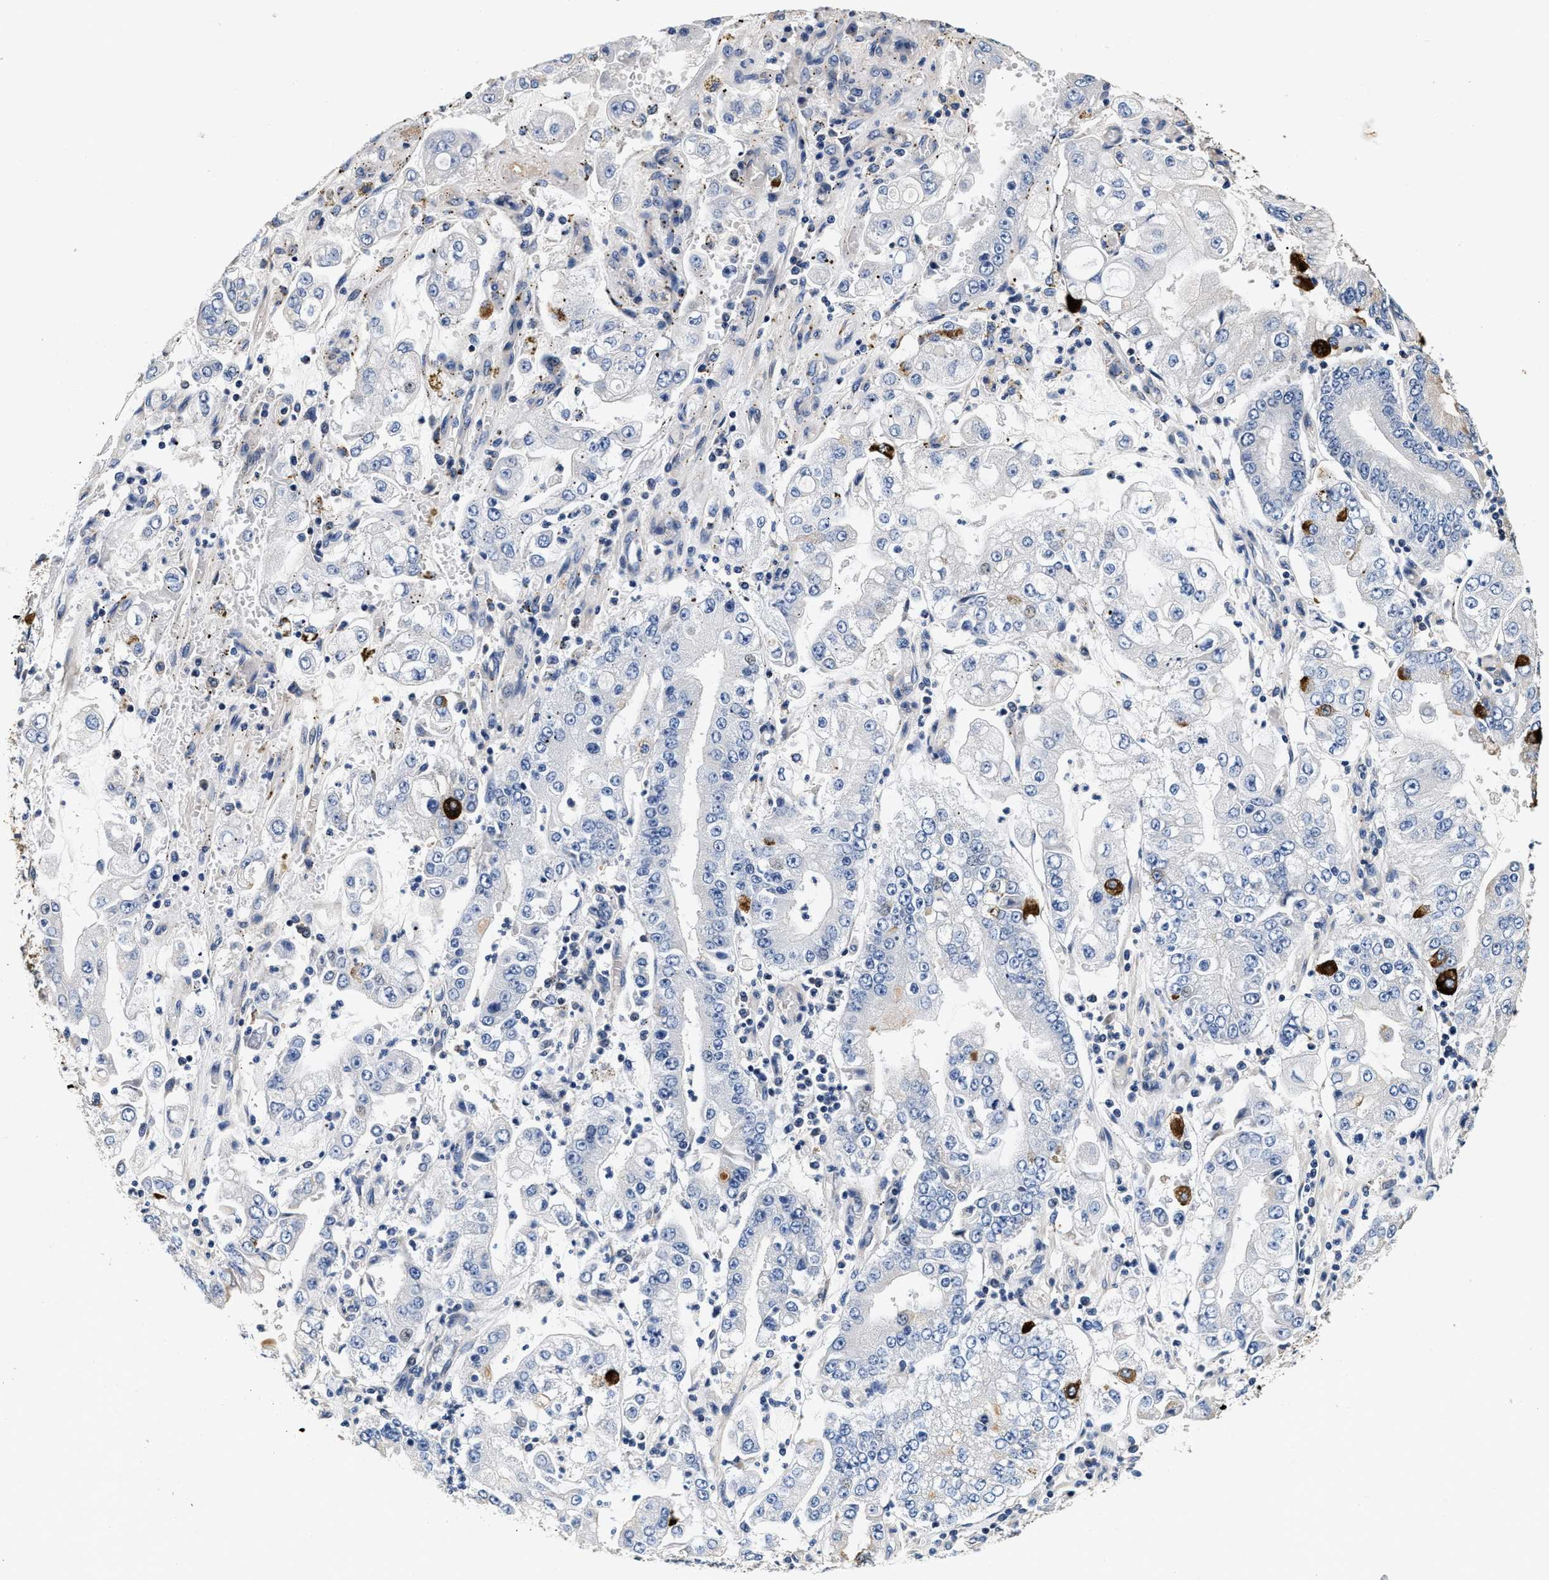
{"staining": {"intensity": "negative", "quantity": "none", "location": "none"}, "tissue": "stomach cancer", "cell_type": "Tumor cells", "image_type": "cancer", "snomed": [{"axis": "morphology", "description": "Adenocarcinoma, NOS"}, {"axis": "topography", "description": "Stomach"}], "caption": "High magnification brightfield microscopy of adenocarcinoma (stomach) stained with DAB (brown) and counterstained with hematoxylin (blue): tumor cells show no significant positivity. (DAB IHC visualized using brightfield microscopy, high magnification).", "gene": "ABCG8", "patient": {"sex": "male", "age": 76}}